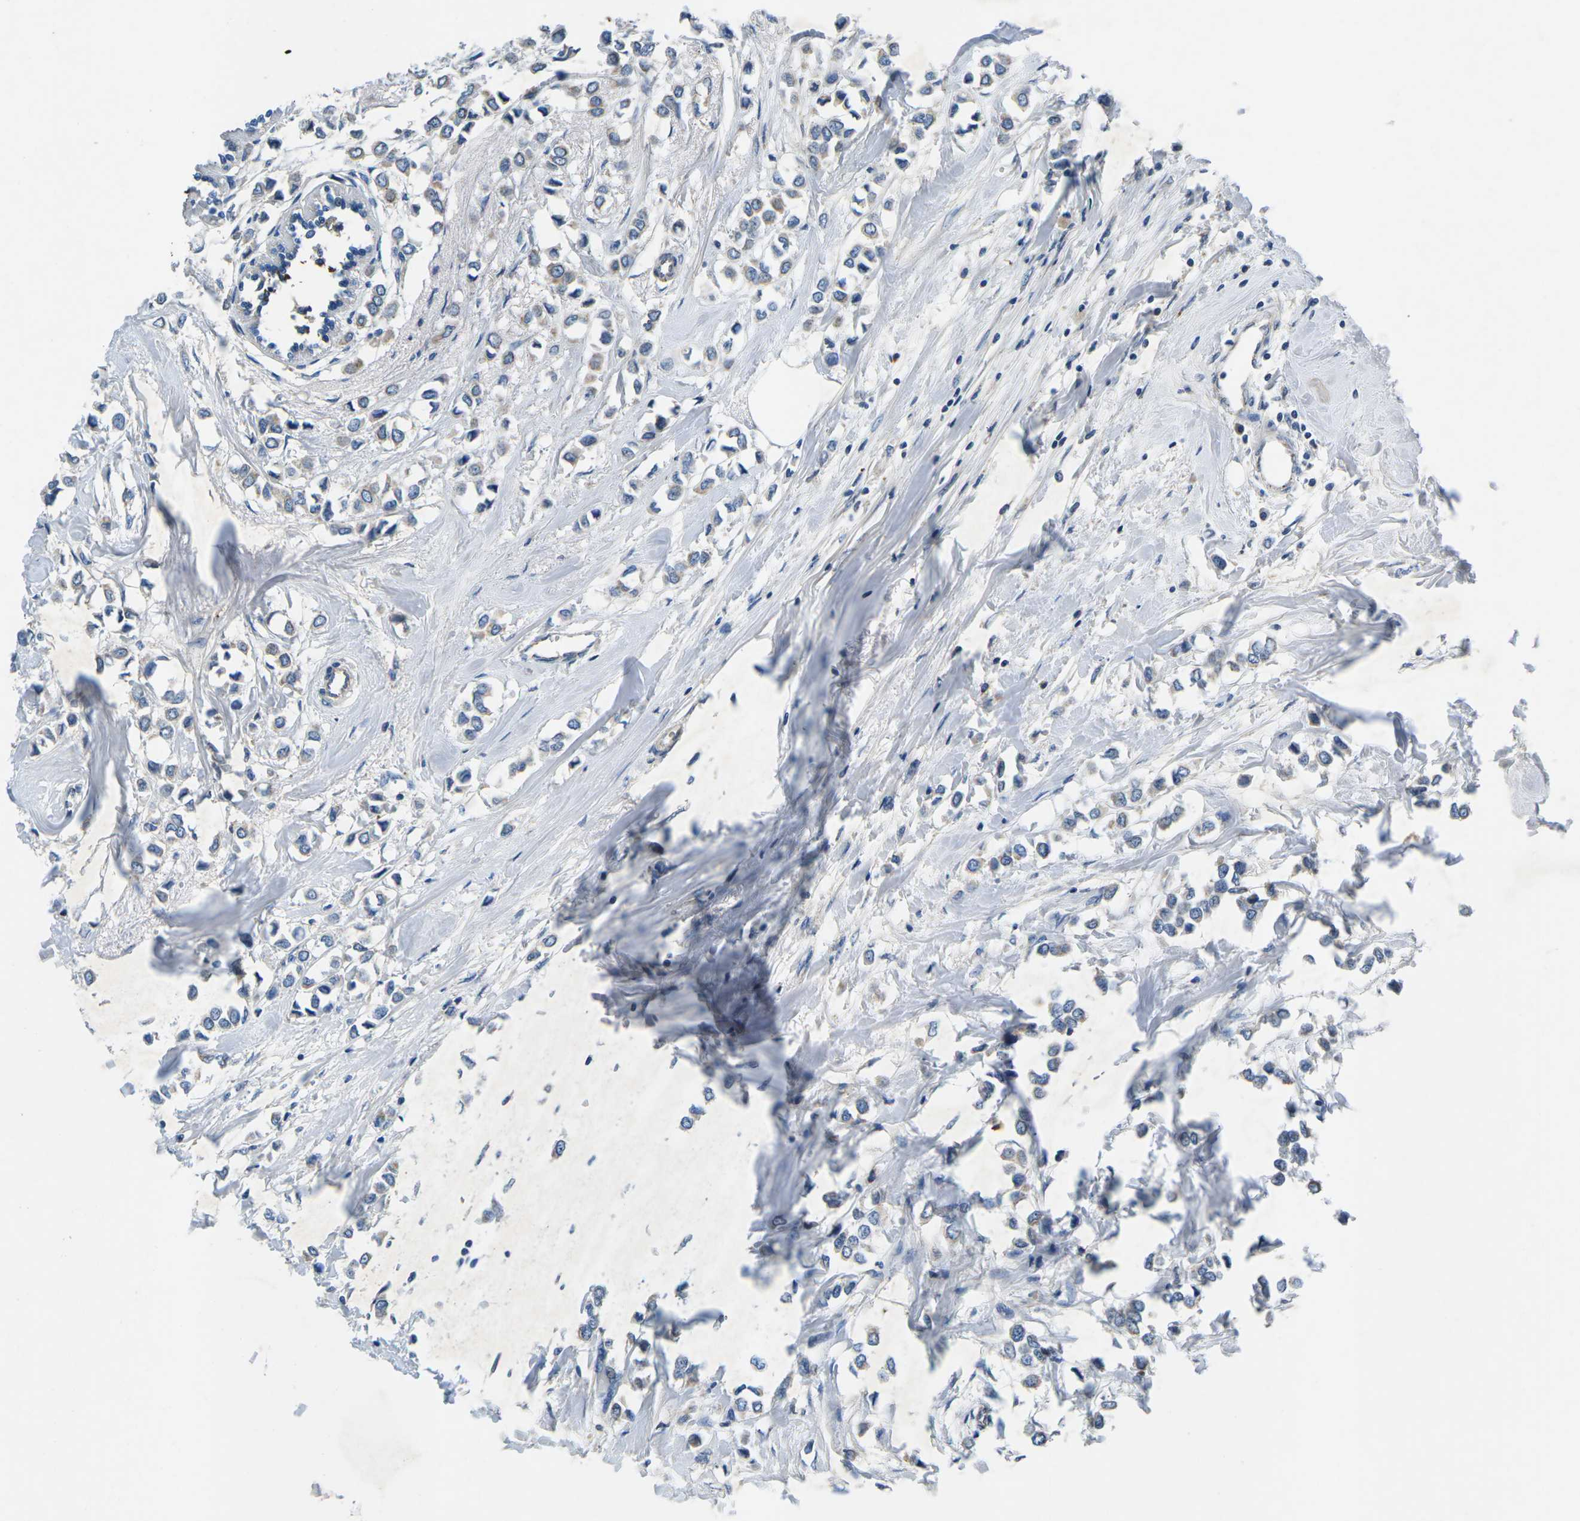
{"staining": {"intensity": "weak", "quantity": "25%-75%", "location": "cytoplasmic/membranous"}, "tissue": "breast cancer", "cell_type": "Tumor cells", "image_type": "cancer", "snomed": [{"axis": "morphology", "description": "Lobular carcinoma"}, {"axis": "topography", "description": "Breast"}], "caption": "This micrograph demonstrates IHC staining of breast cancer (lobular carcinoma), with low weak cytoplasmic/membranous positivity in about 25%-75% of tumor cells.", "gene": "PDCD6IP", "patient": {"sex": "female", "age": 51}}